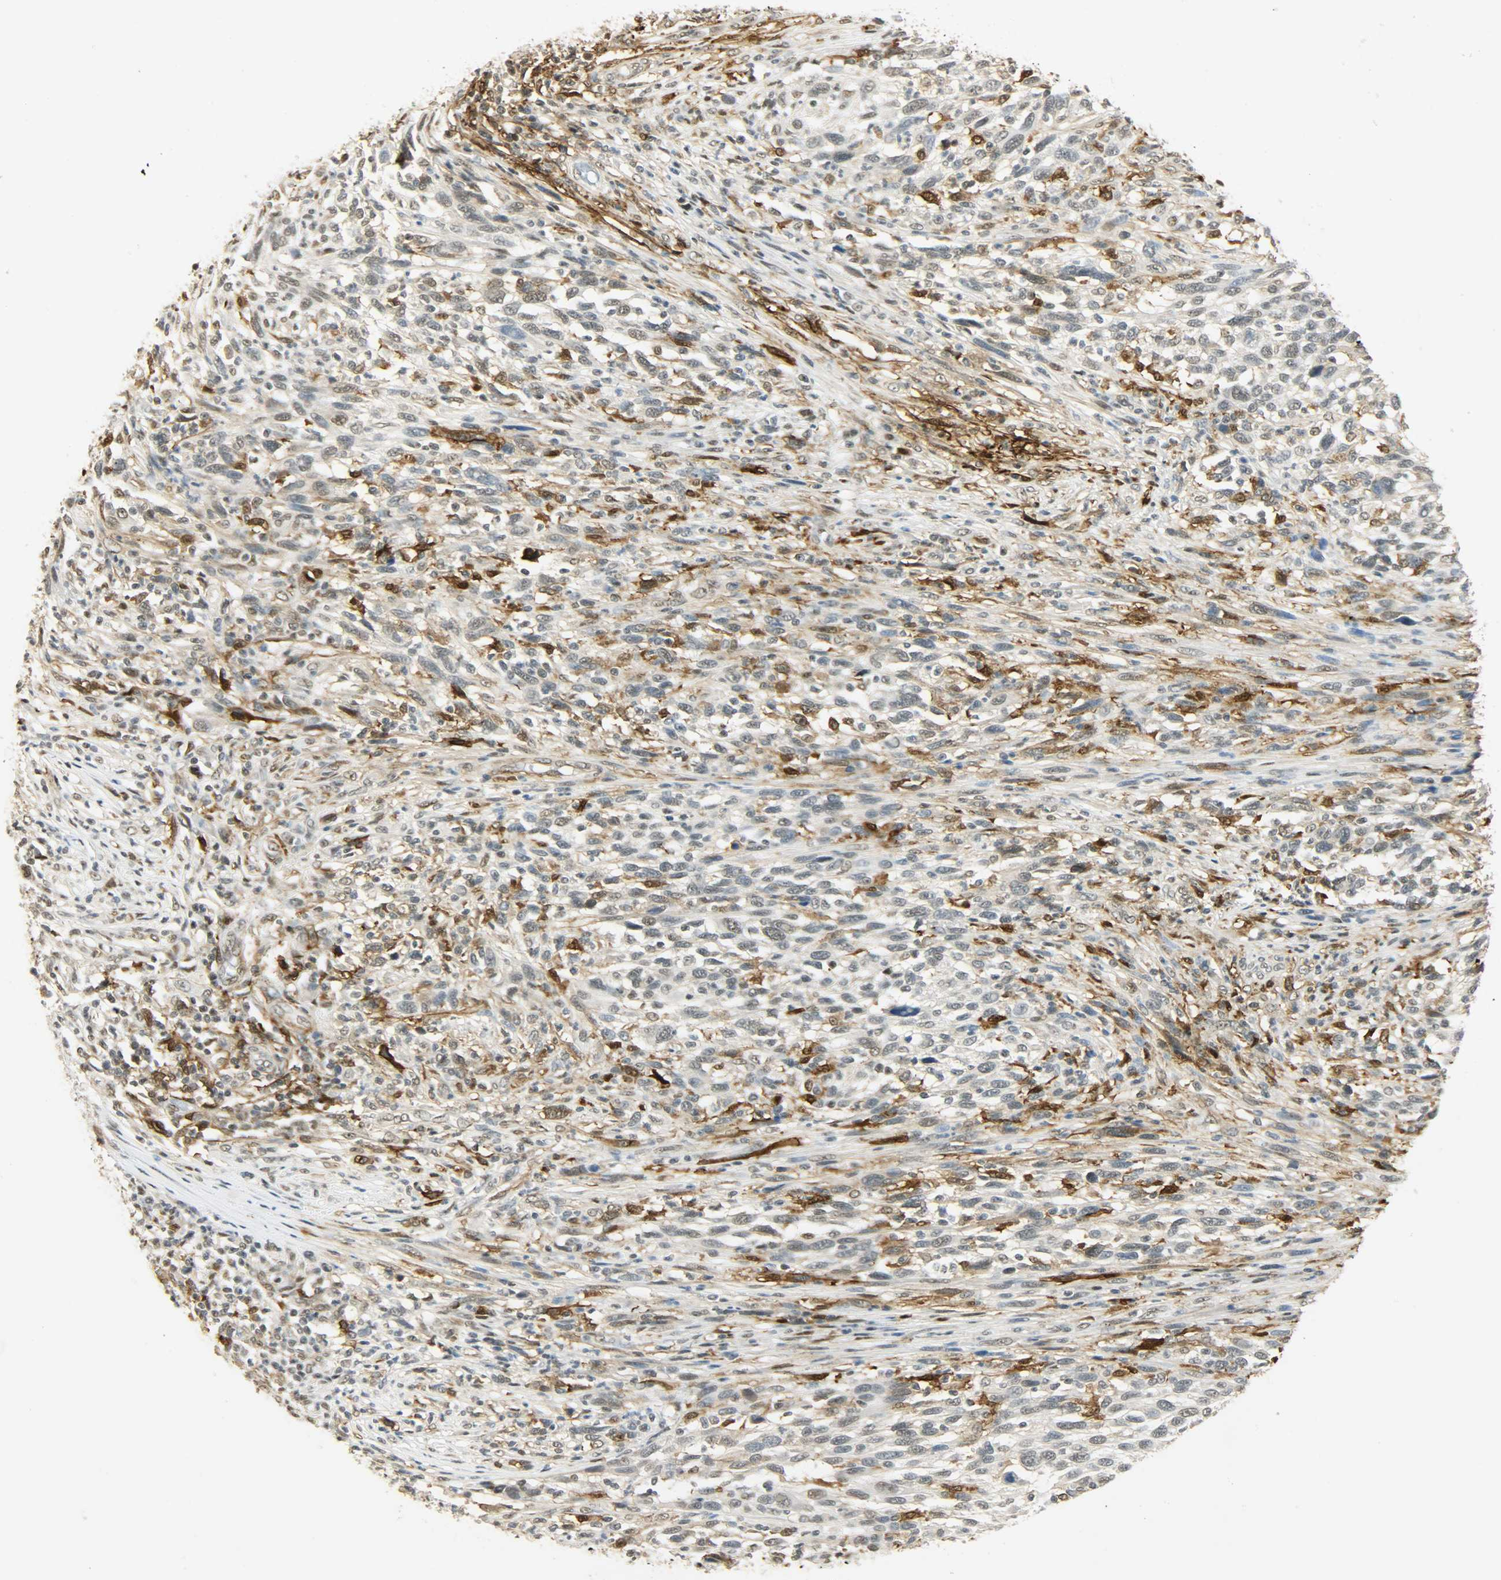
{"staining": {"intensity": "weak", "quantity": "25%-75%", "location": "nuclear"}, "tissue": "melanoma", "cell_type": "Tumor cells", "image_type": "cancer", "snomed": [{"axis": "morphology", "description": "Malignant melanoma, Metastatic site"}, {"axis": "topography", "description": "Lymph node"}], "caption": "Weak nuclear expression is present in about 25%-75% of tumor cells in melanoma.", "gene": "NGFR", "patient": {"sex": "male", "age": 61}}